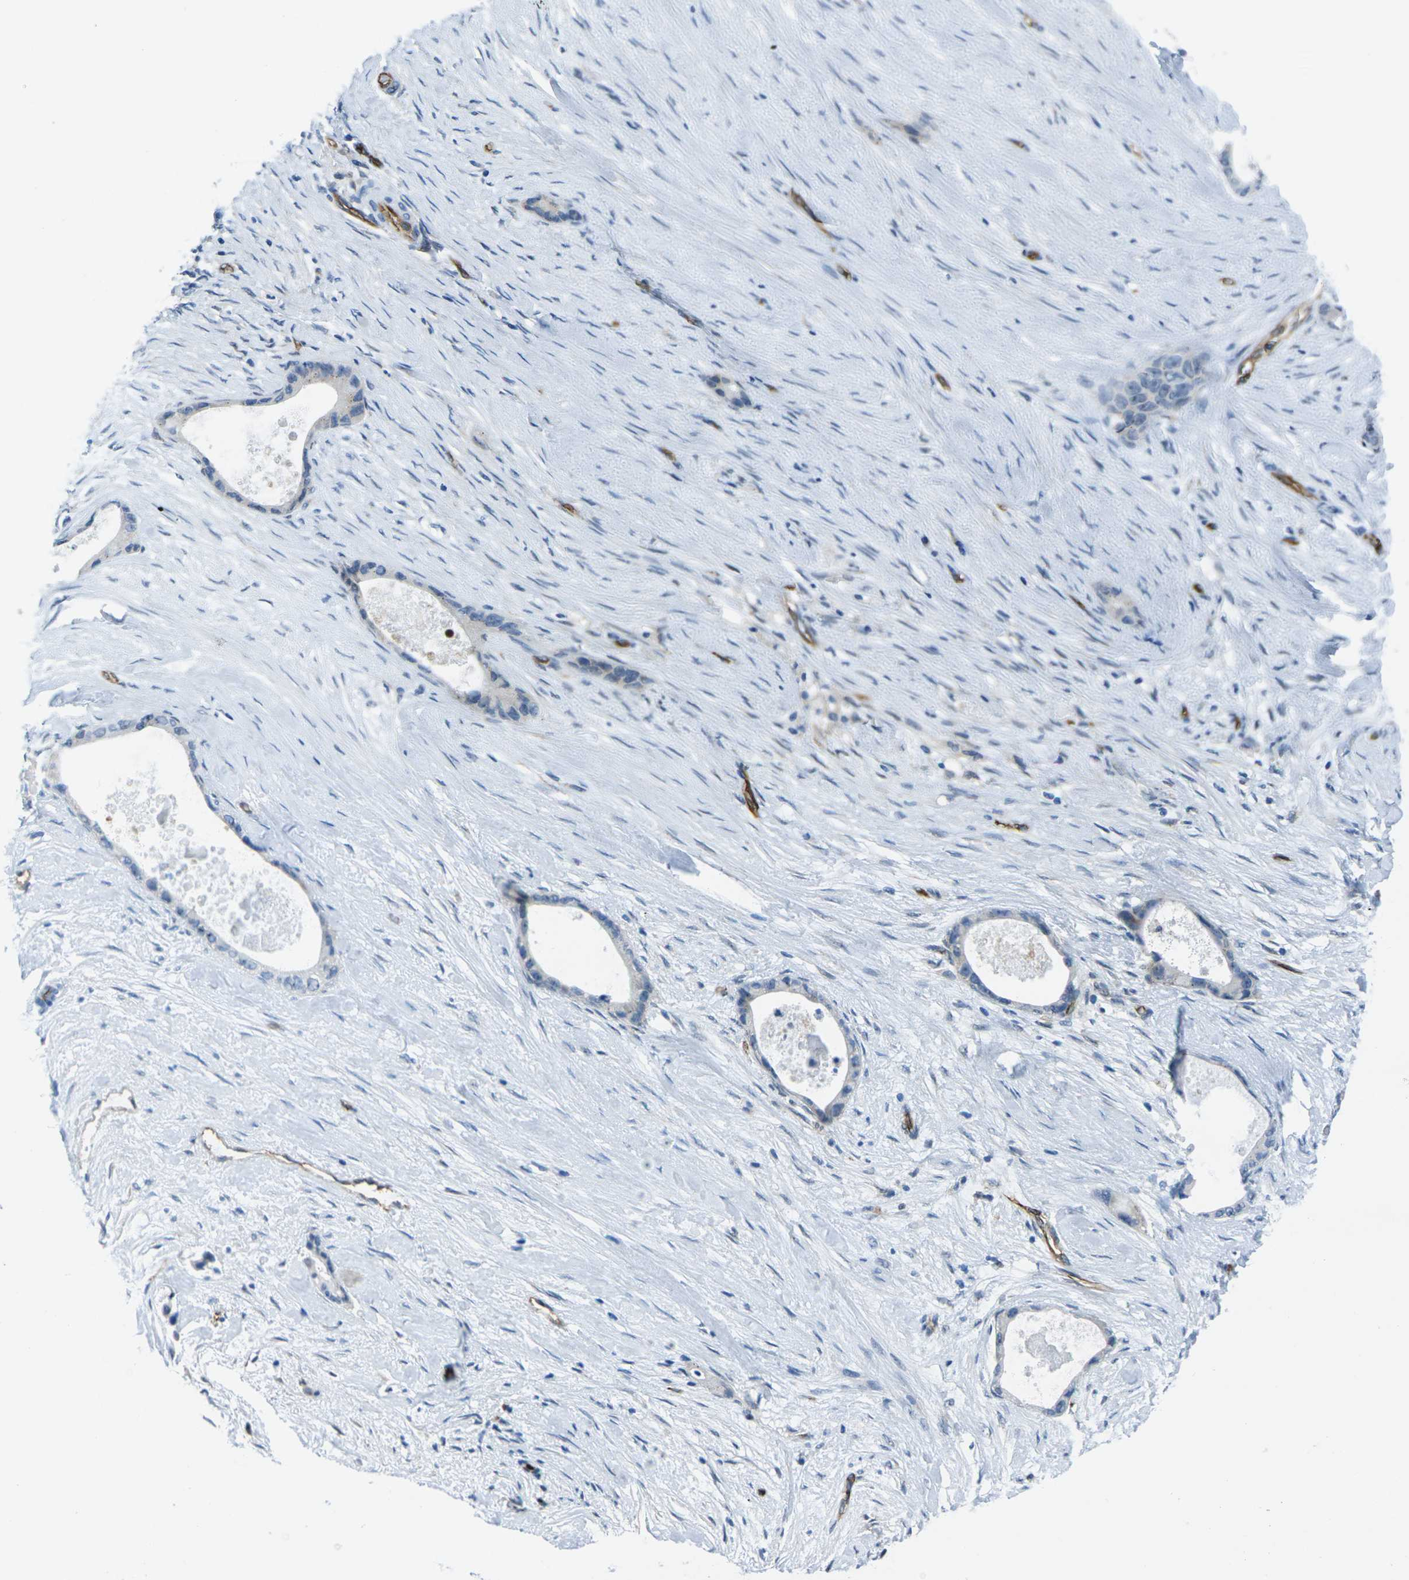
{"staining": {"intensity": "negative", "quantity": "none", "location": "none"}, "tissue": "liver cancer", "cell_type": "Tumor cells", "image_type": "cancer", "snomed": [{"axis": "morphology", "description": "Cholangiocarcinoma"}, {"axis": "topography", "description": "Liver"}], "caption": "Immunohistochemistry of liver cancer (cholangiocarcinoma) demonstrates no expression in tumor cells.", "gene": "HSPA12B", "patient": {"sex": "female", "age": 55}}